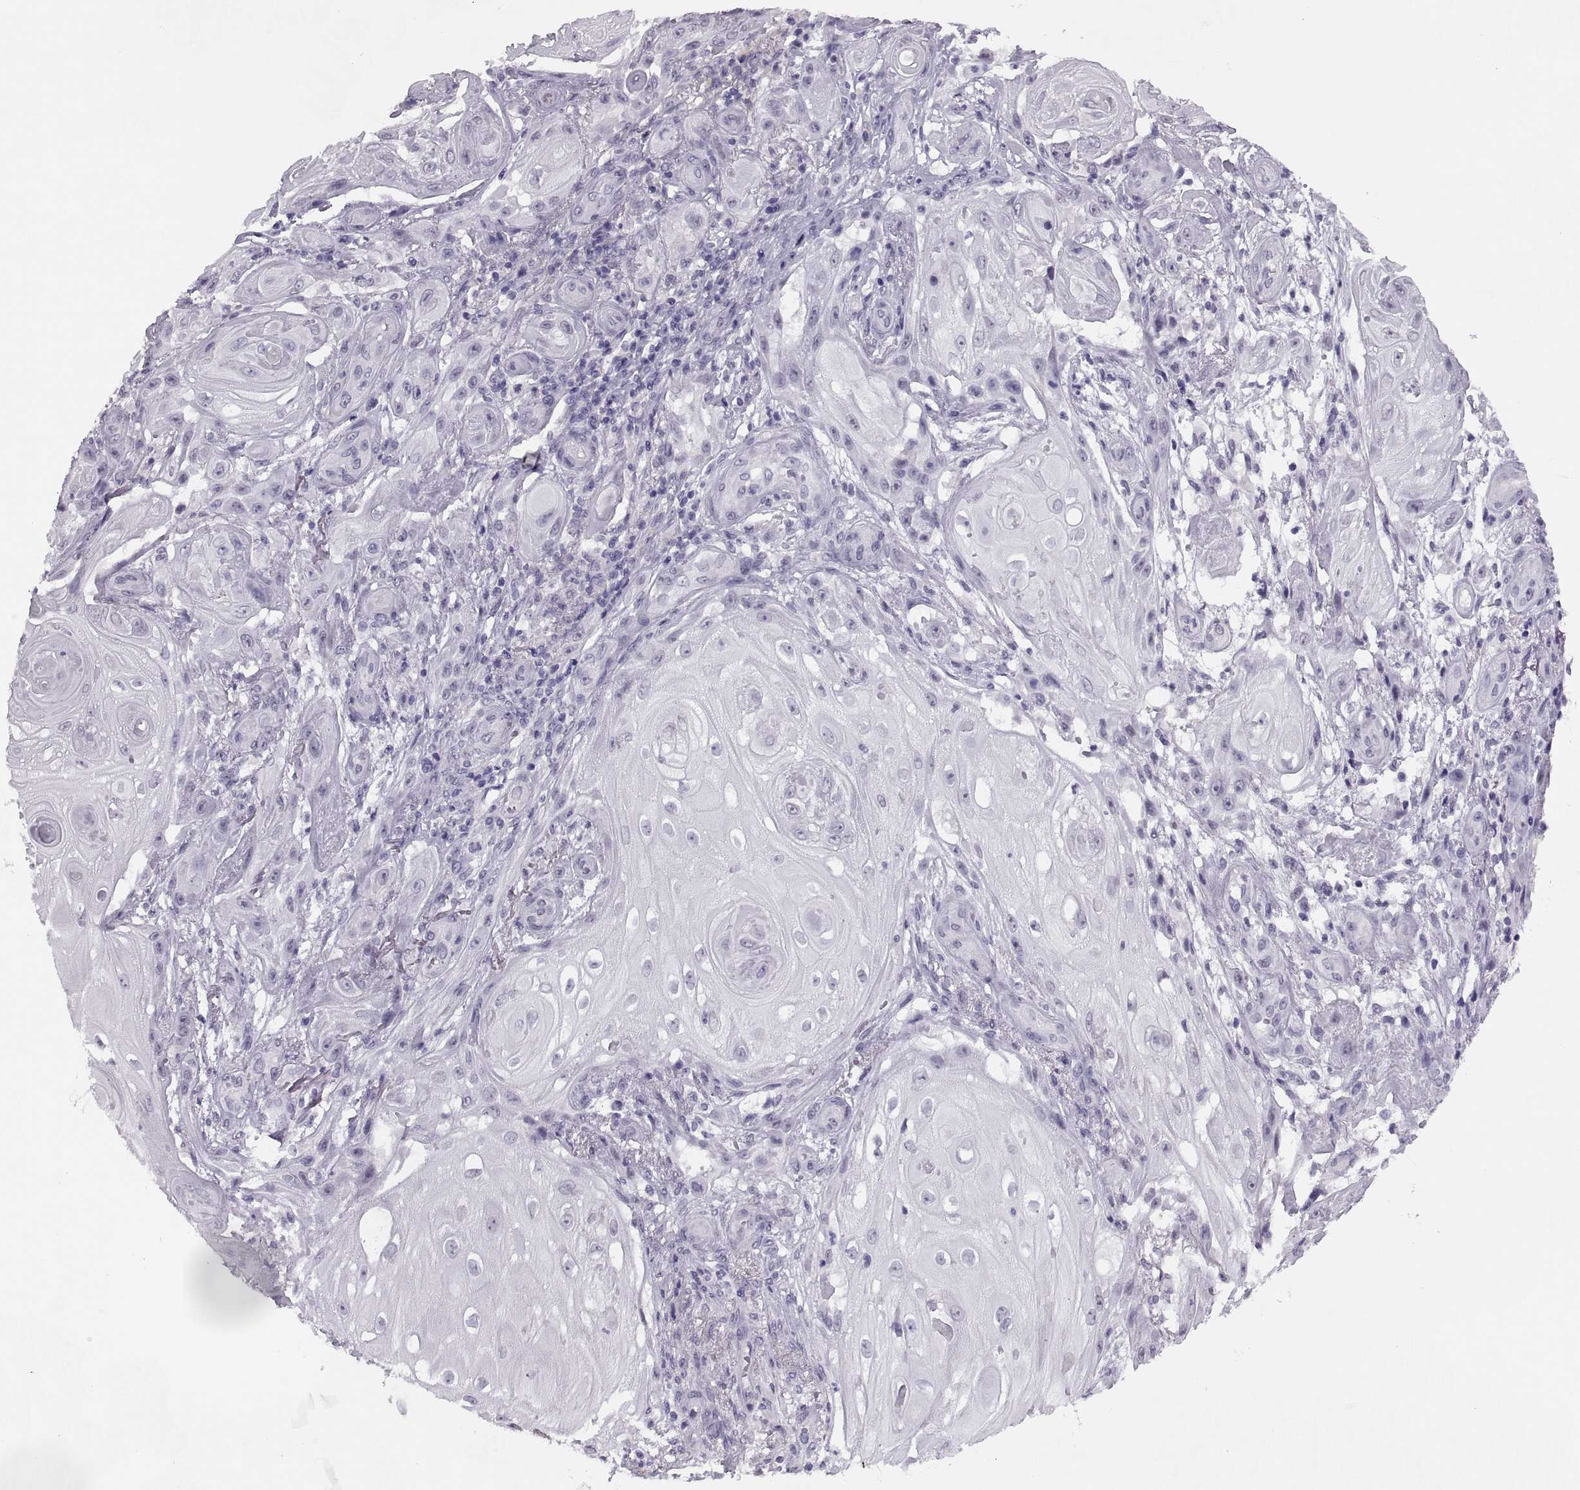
{"staining": {"intensity": "negative", "quantity": "none", "location": "none"}, "tissue": "skin cancer", "cell_type": "Tumor cells", "image_type": "cancer", "snomed": [{"axis": "morphology", "description": "Squamous cell carcinoma, NOS"}, {"axis": "topography", "description": "Skin"}], "caption": "Immunohistochemistry photomicrograph of human skin cancer (squamous cell carcinoma) stained for a protein (brown), which shows no staining in tumor cells. The staining is performed using DAB (3,3'-diaminobenzidine) brown chromogen with nuclei counter-stained in using hematoxylin.", "gene": "SYNGR4", "patient": {"sex": "male", "age": 62}}